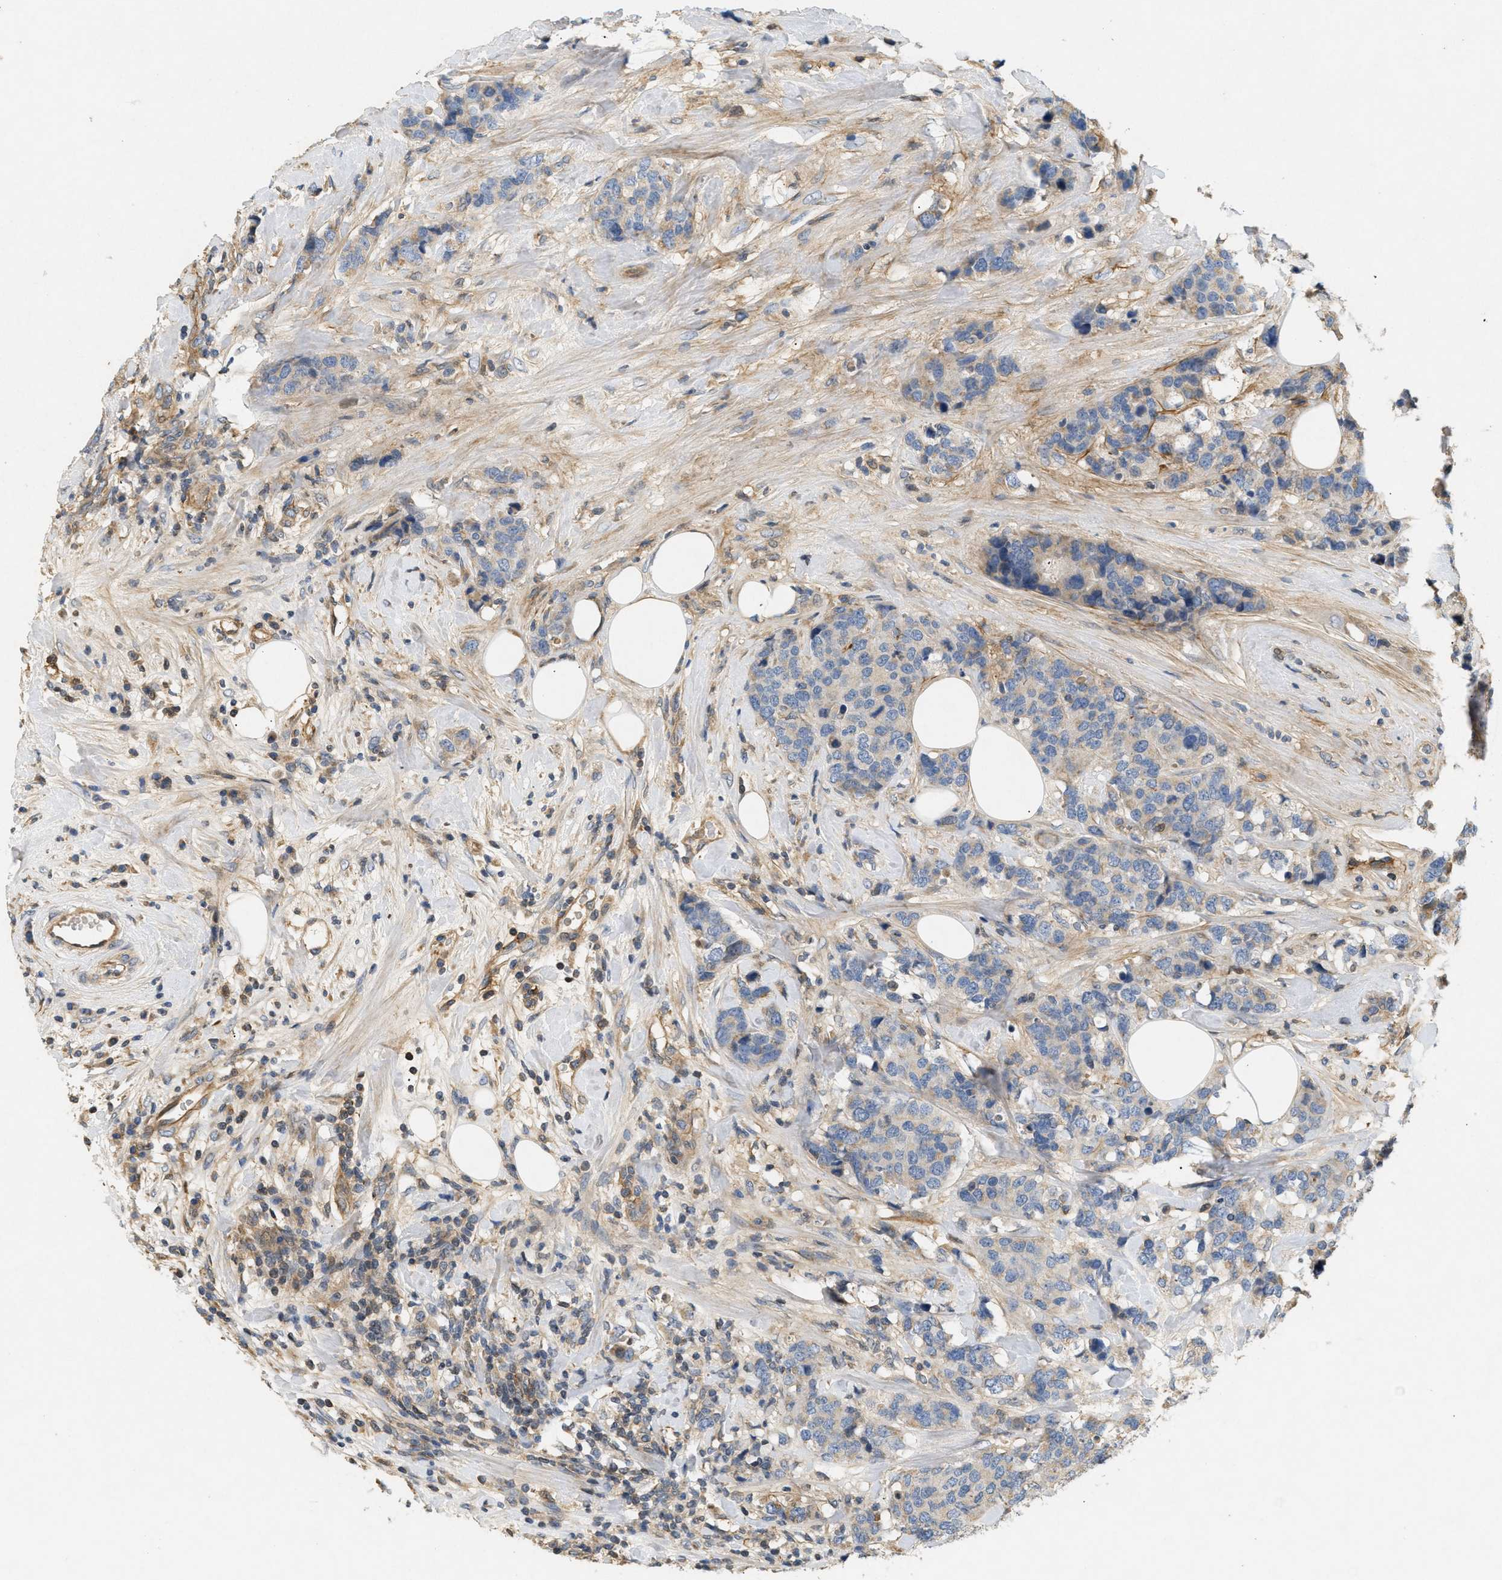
{"staining": {"intensity": "weak", "quantity": "25%-75%", "location": "cytoplasmic/membranous"}, "tissue": "breast cancer", "cell_type": "Tumor cells", "image_type": "cancer", "snomed": [{"axis": "morphology", "description": "Lobular carcinoma"}, {"axis": "topography", "description": "Breast"}], "caption": "A micrograph showing weak cytoplasmic/membranous positivity in approximately 25%-75% of tumor cells in breast lobular carcinoma, as visualized by brown immunohistochemical staining.", "gene": "FARS2", "patient": {"sex": "female", "age": 59}}